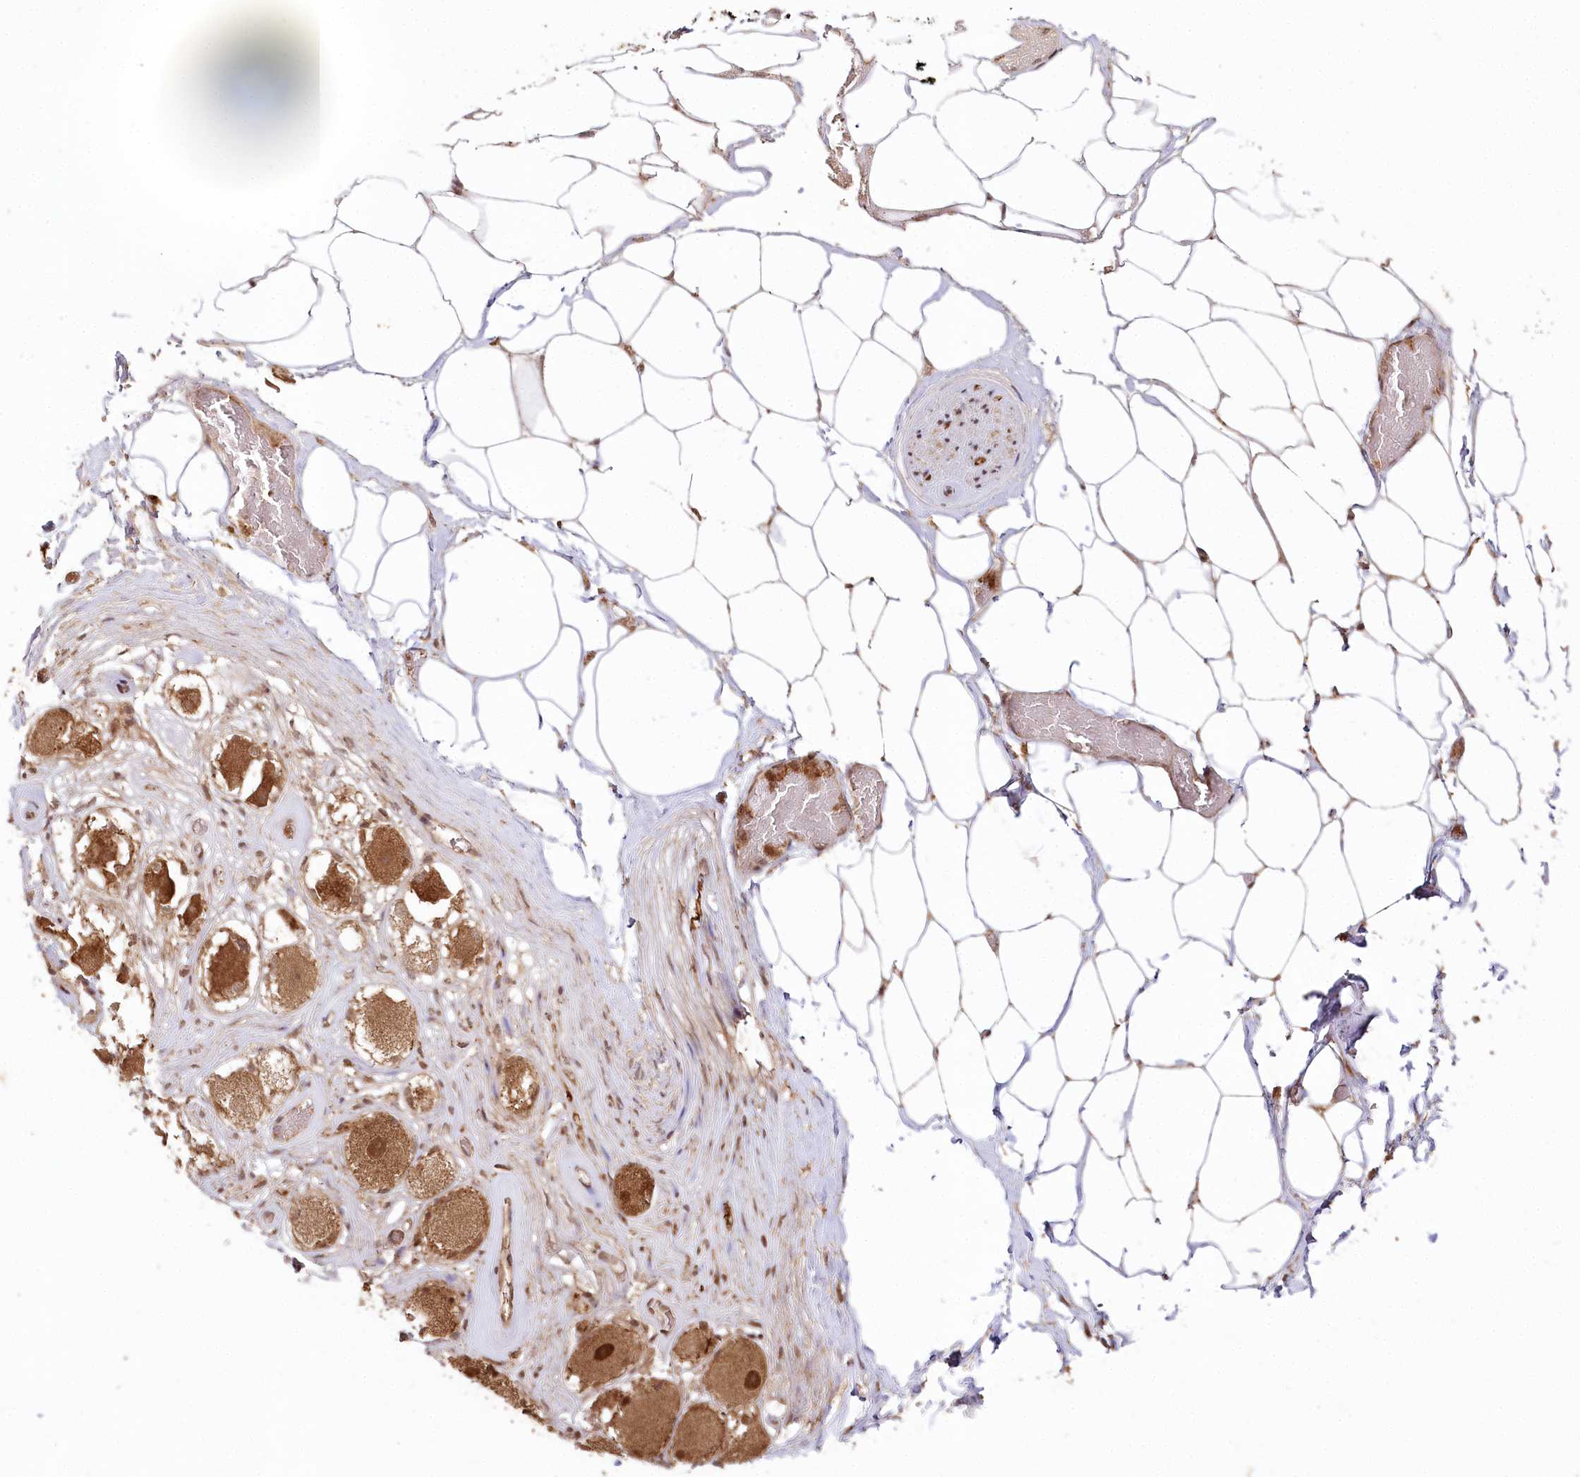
{"staining": {"intensity": "negative", "quantity": "none", "location": "none"}, "tissue": "adipose tissue", "cell_type": "Adipocytes", "image_type": "normal", "snomed": [{"axis": "morphology", "description": "Normal tissue, NOS"}, {"axis": "morphology", "description": "Adenocarcinoma, Low grade"}, {"axis": "topography", "description": "Prostate"}, {"axis": "topography", "description": "Peripheral nerve tissue"}], "caption": "This is a photomicrograph of immunohistochemistry (IHC) staining of unremarkable adipose tissue, which shows no positivity in adipocytes. (Stains: DAB (3,3'-diaminobenzidine) immunohistochemistry with hematoxylin counter stain, Microscopy: brightfield microscopy at high magnification).", "gene": "ULK2", "patient": {"sex": "male", "age": 63}}